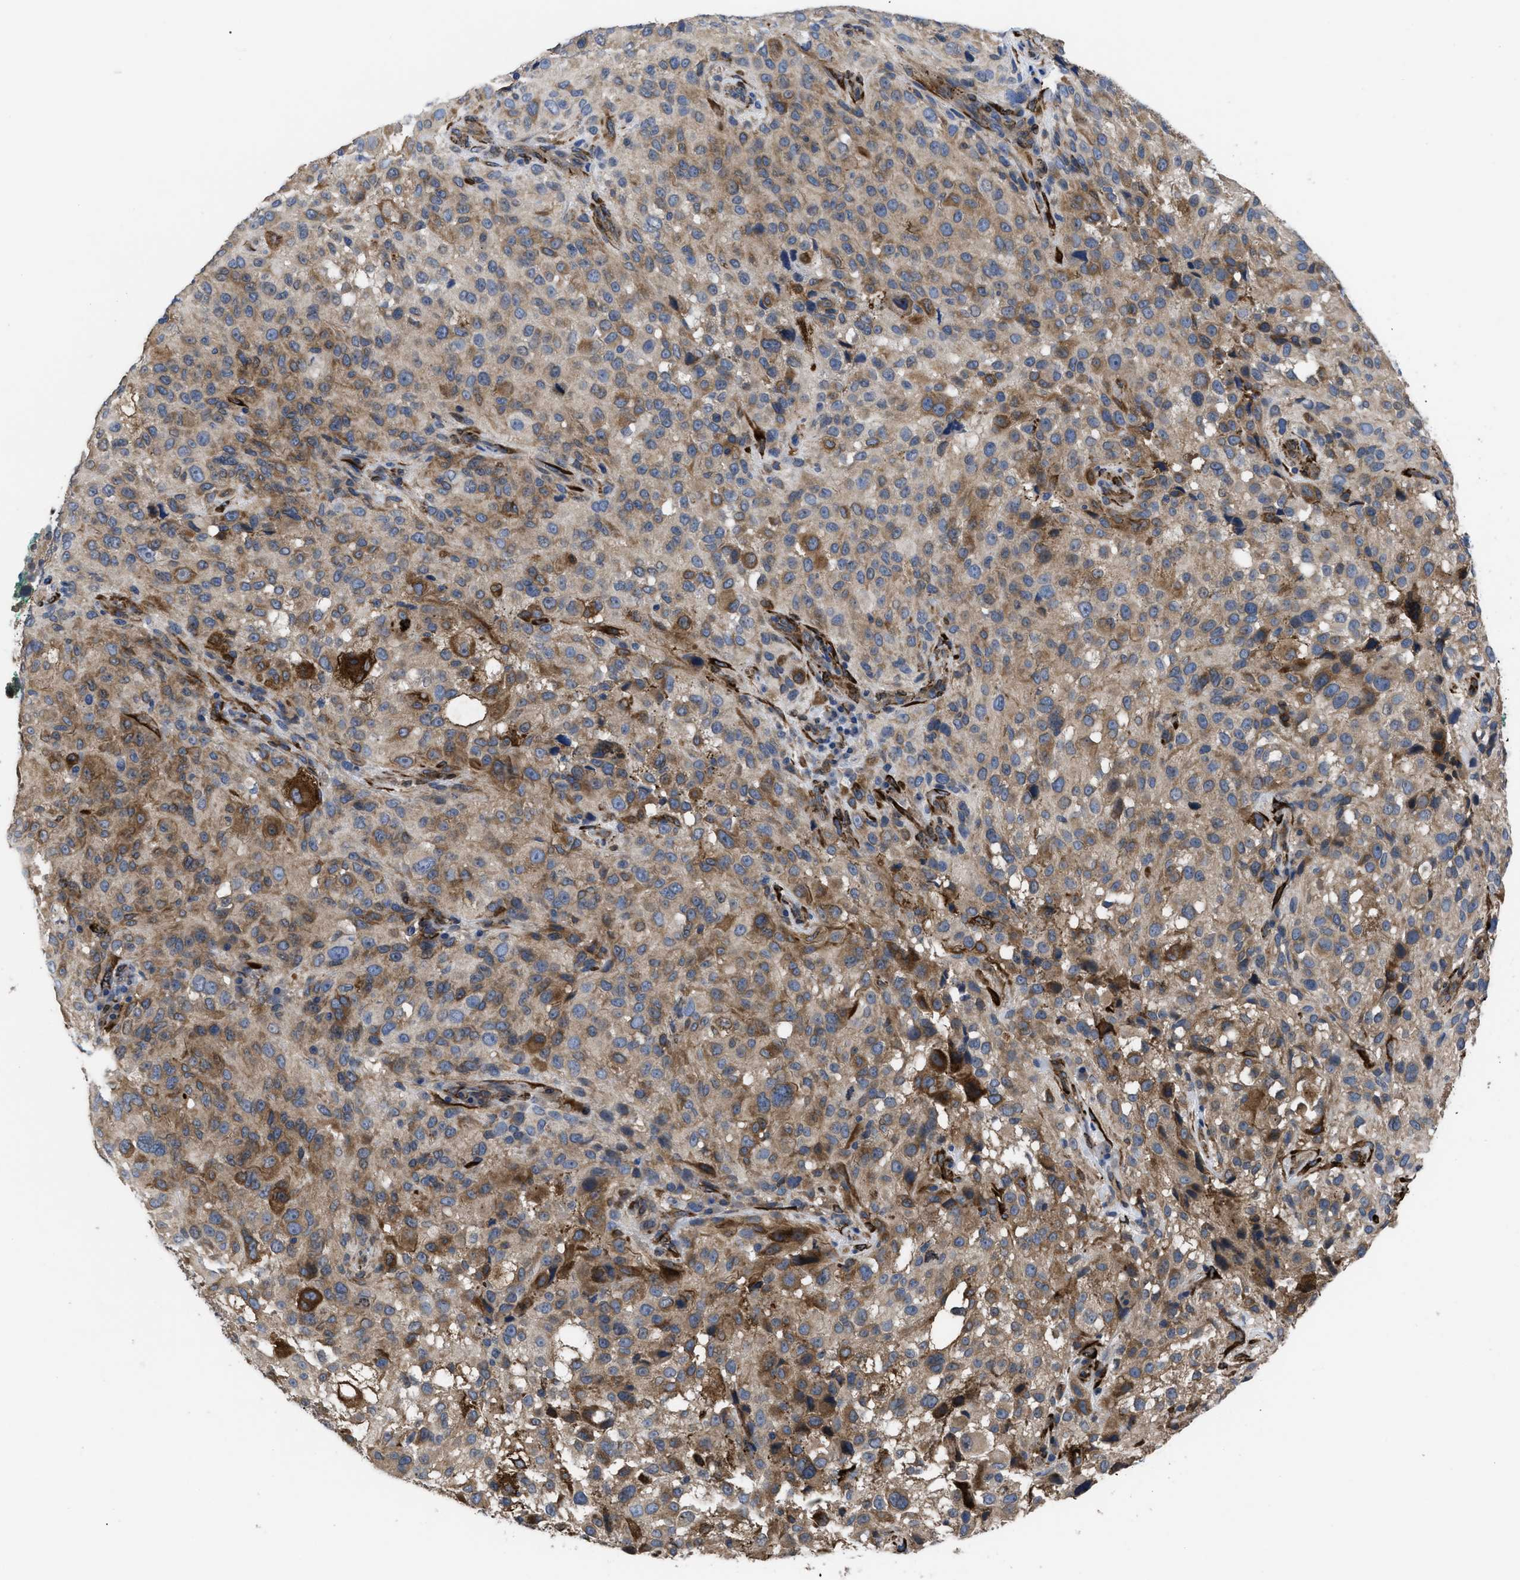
{"staining": {"intensity": "moderate", "quantity": ">75%", "location": "cytoplasmic/membranous"}, "tissue": "melanoma", "cell_type": "Tumor cells", "image_type": "cancer", "snomed": [{"axis": "morphology", "description": "Necrosis, NOS"}, {"axis": "morphology", "description": "Malignant melanoma, NOS"}, {"axis": "topography", "description": "Skin"}], "caption": "Human malignant melanoma stained with a brown dye shows moderate cytoplasmic/membranous positive expression in approximately >75% of tumor cells.", "gene": "SQLE", "patient": {"sex": "female", "age": 87}}